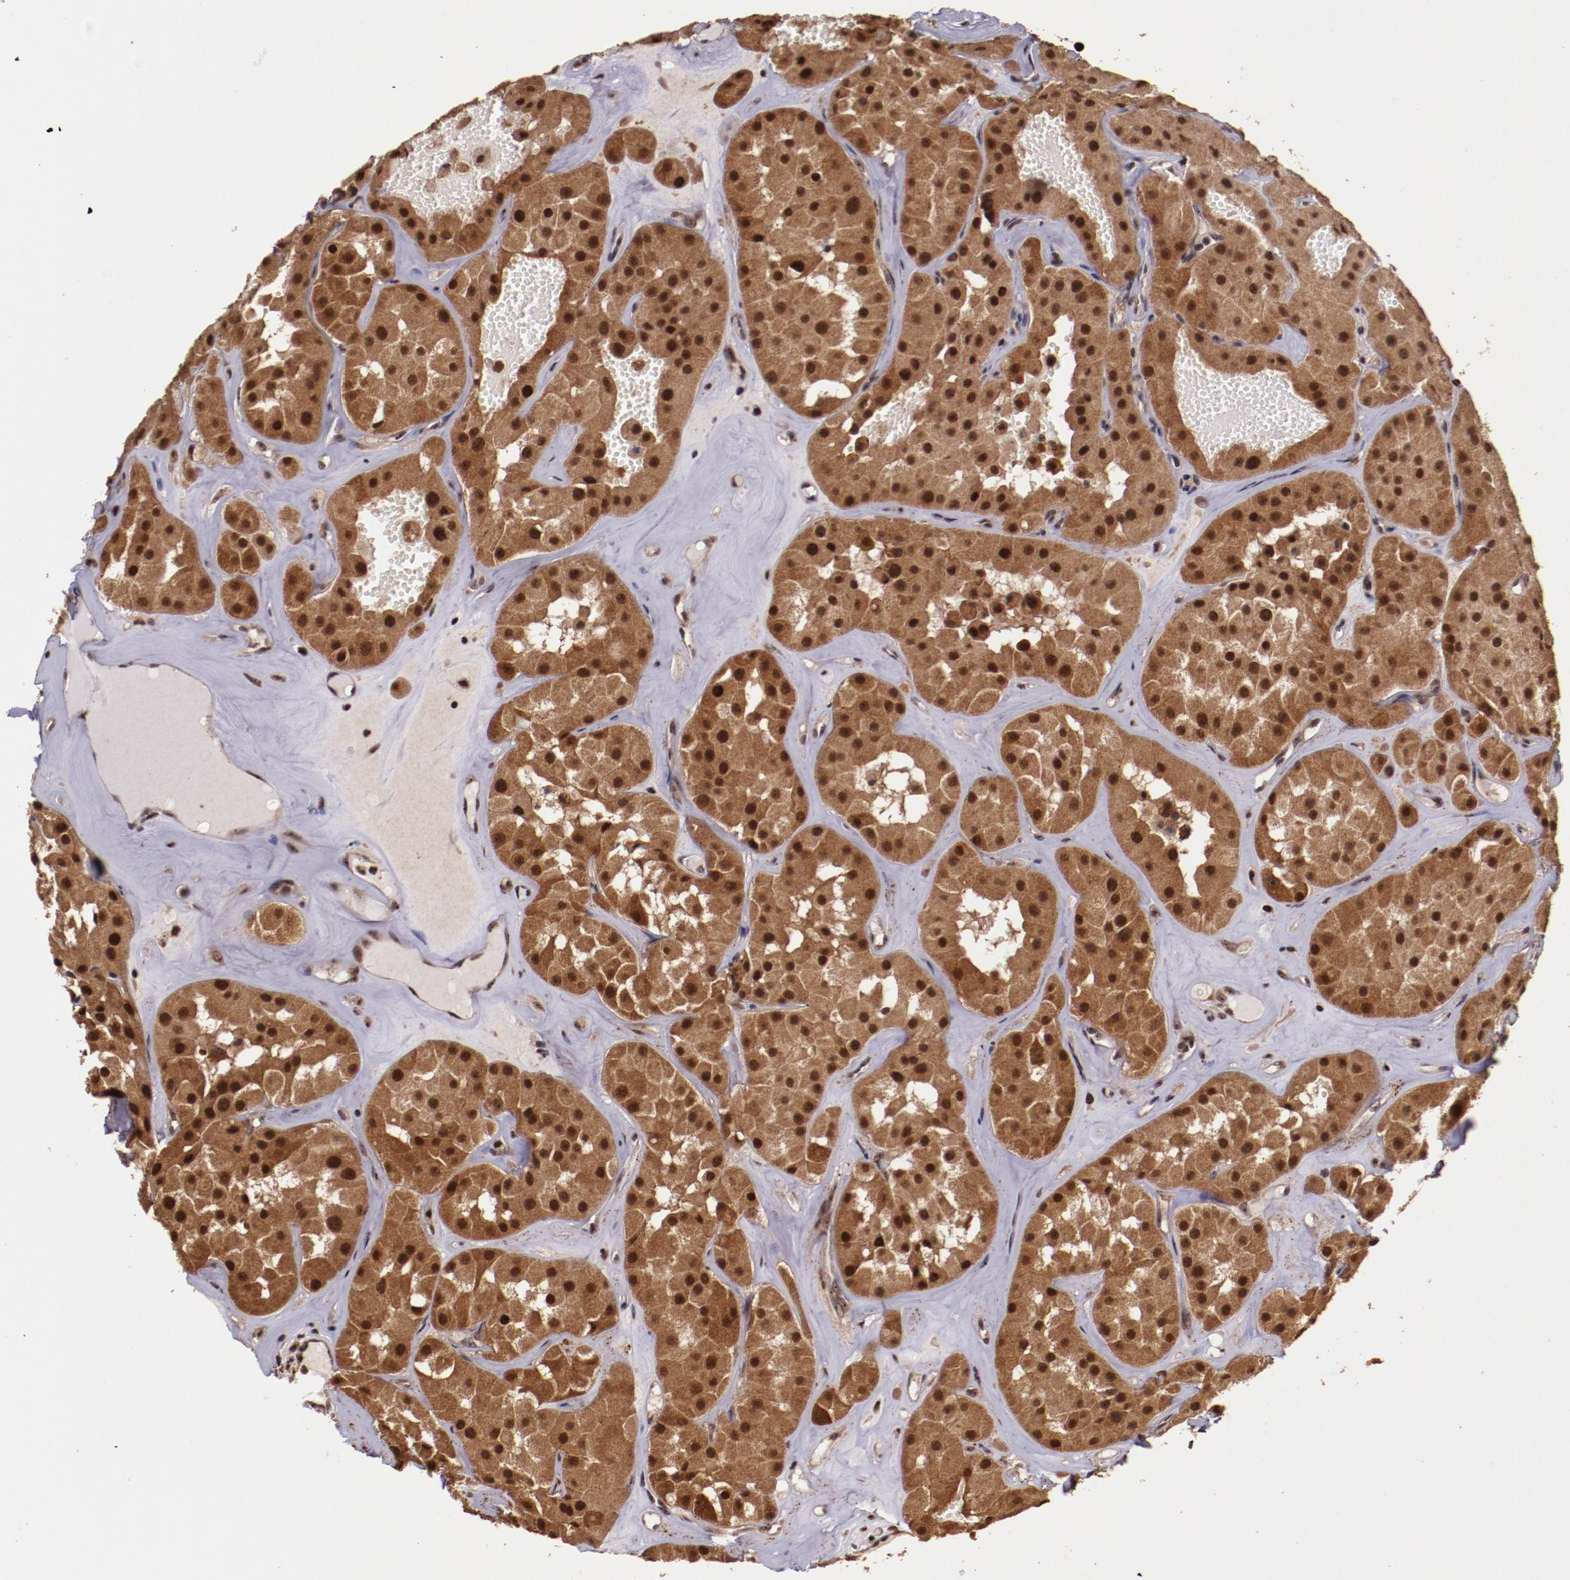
{"staining": {"intensity": "strong", "quantity": ">75%", "location": "cytoplasmic/membranous,nuclear"}, "tissue": "renal cancer", "cell_type": "Tumor cells", "image_type": "cancer", "snomed": [{"axis": "morphology", "description": "Adenocarcinoma, uncertain malignant potential"}, {"axis": "topography", "description": "Kidney"}], "caption": "Immunohistochemistry (IHC) (DAB) staining of human adenocarcinoma,  uncertain malignant potential (renal) displays strong cytoplasmic/membranous and nuclear protein positivity in approximately >75% of tumor cells. The protein is stained brown, and the nuclei are stained in blue (DAB (3,3'-diaminobenzidine) IHC with brightfield microscopy, high magnification).", "gene": "CECR2", "patient": {"sex": "male", "age": 63}}